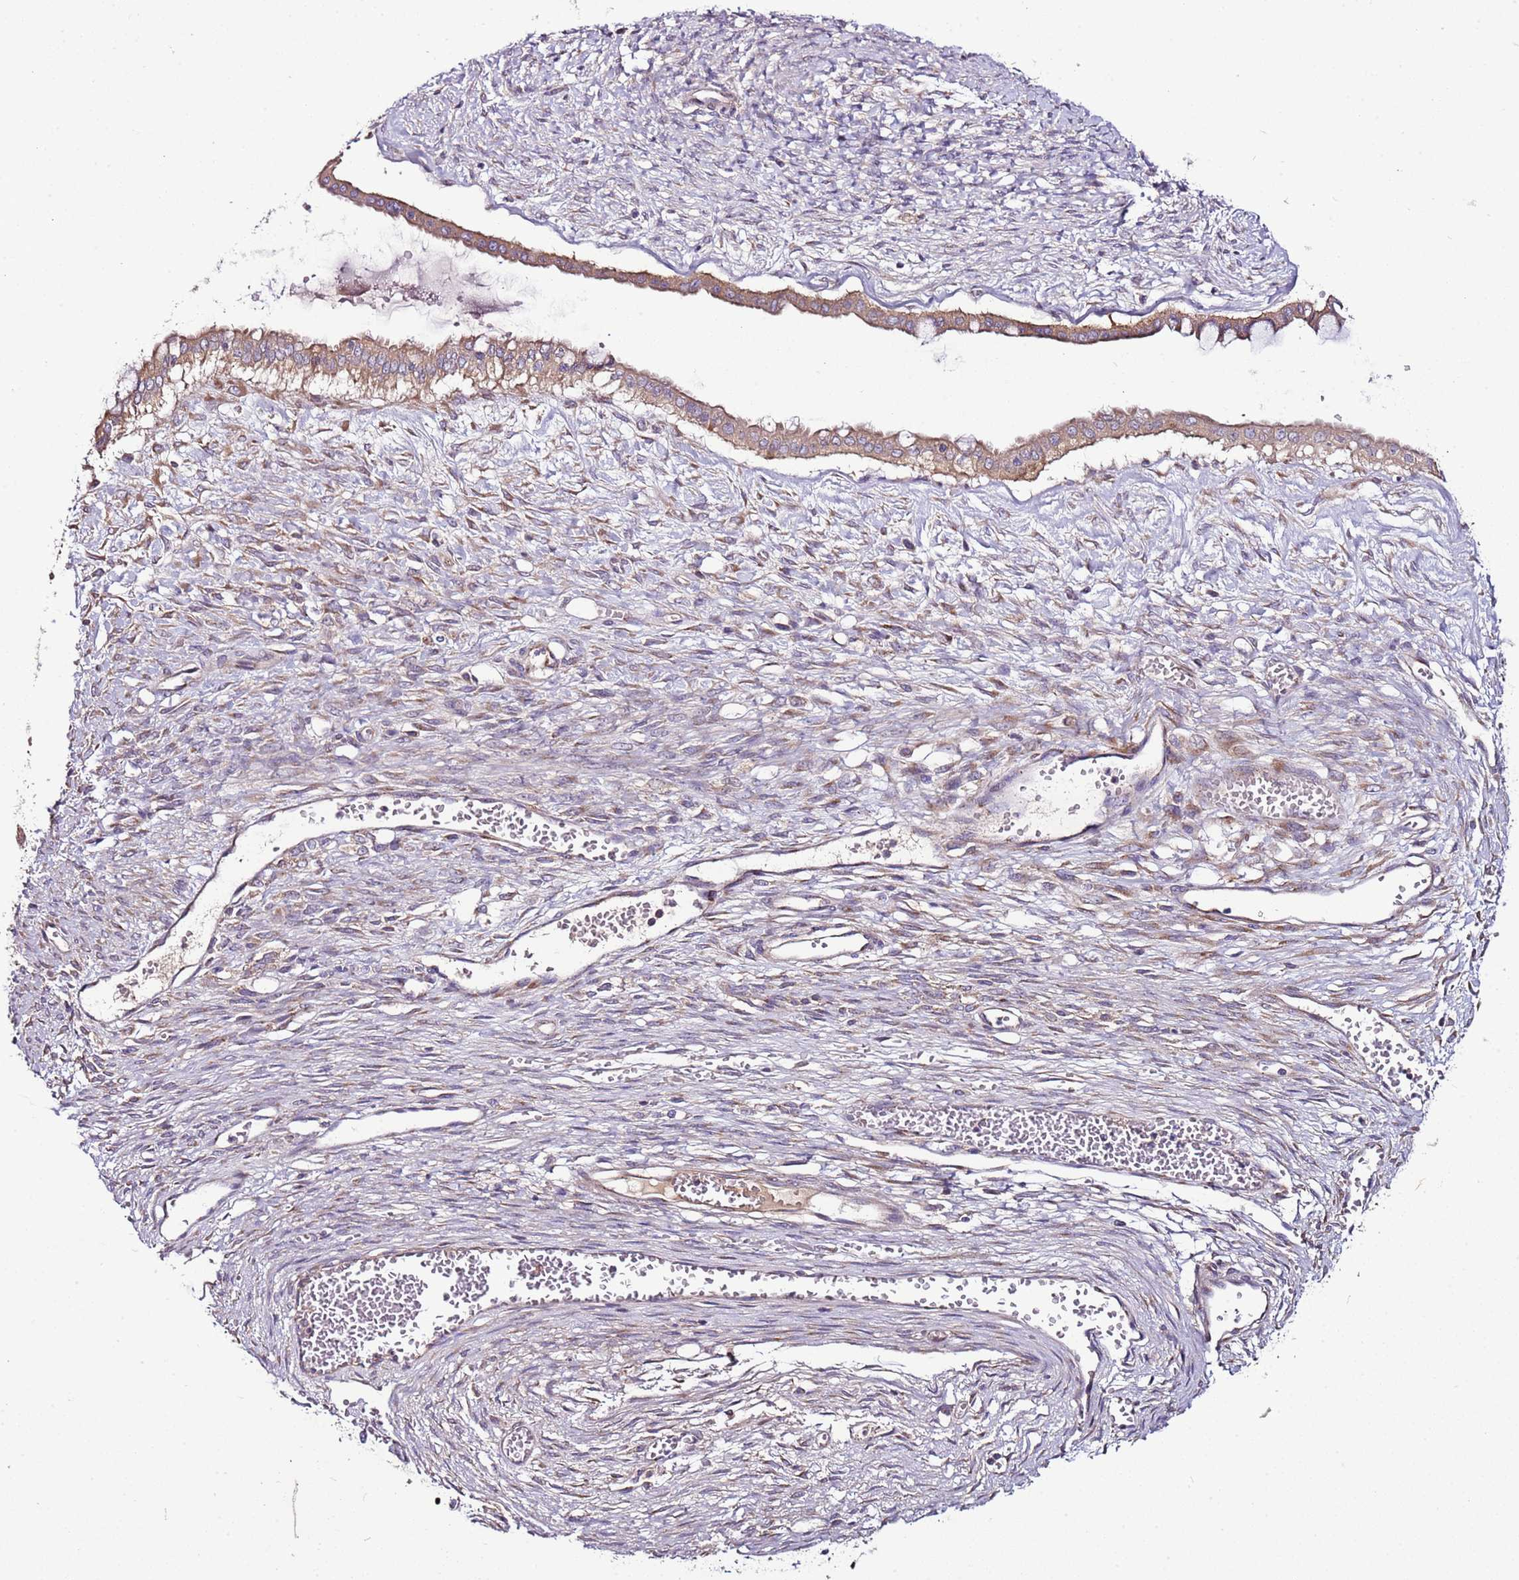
{"staining": {"intensity": "moderate", "quantity": ">75%", "location": "cytoplasmic/membranous"}, "tissue": "ovarian cancer", "cell_type": "Tumor cells", "image_type": "cancer", "snomed": [{"axis": "morphology", "description": "Cystadenocarcinoma, mucinous, NOS"}, {"axis": "topography", "description": "Ovary"}], "caption": "Human mucinous cystadenocarcinoma (ovarian) stained with a protein marker displays moderate staining in tumor cells.", "gene": "FAM20A", "patient": {"sex": "female", "age": 73}}